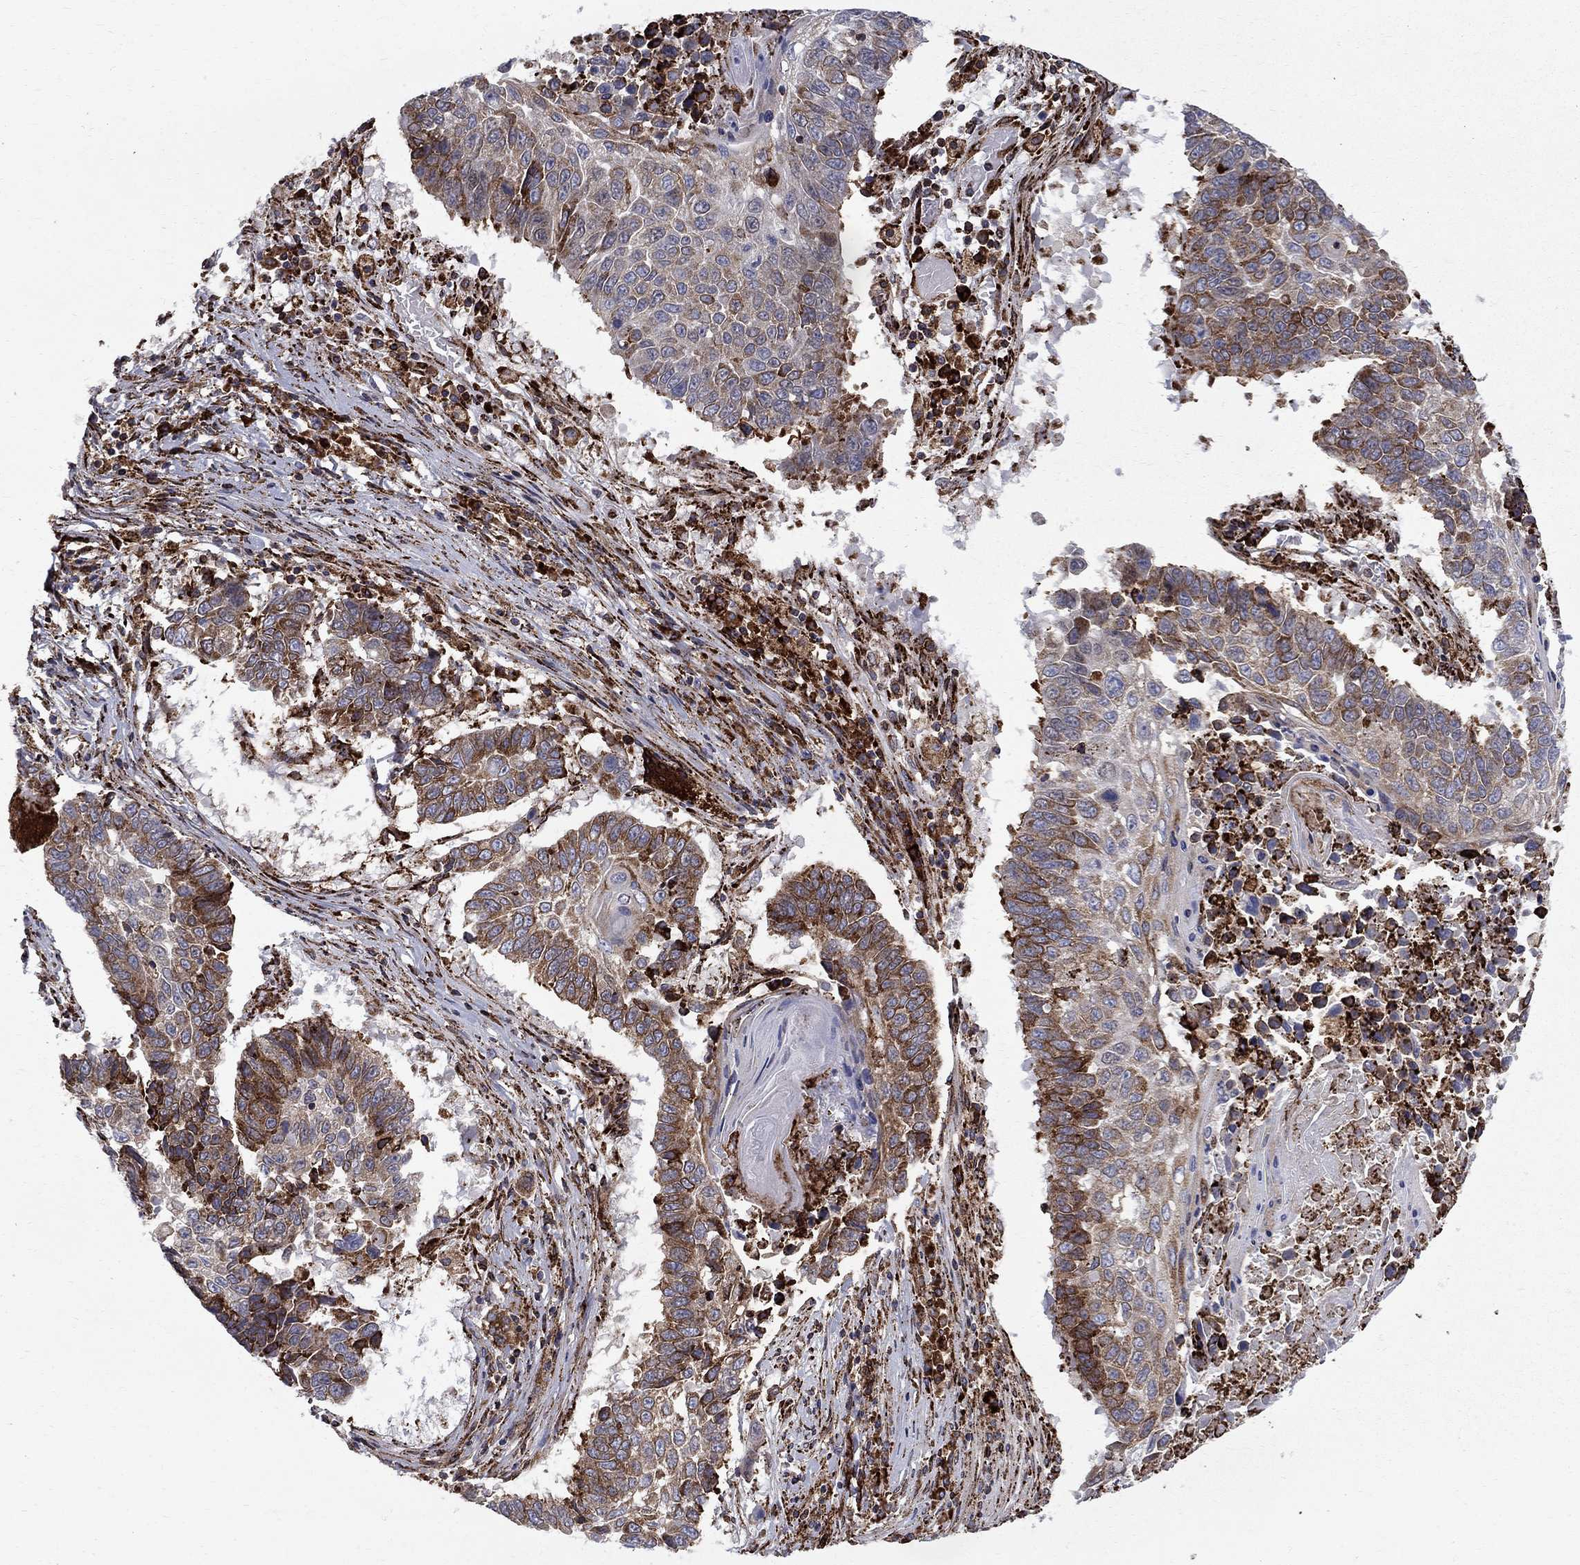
{"staining": {"intensity": "strong", "quantity": "25%-75%", "location": "cytoplasmic/membranous"}, "tissue": "lung cancer", "cell_type": "Tumor cells", "image_type": "cancer", "snomed": [{"axis": "morphology", "description": "Squamous cell carcinoma, NOS"}, {"axis": "topography", "description": "Lung"}], "caption": "Tumor cells show high levels of strong cytoplasmic/membranous positivity in about 25%-75% of cells in human lung cancer. (DAB (3,3'-diaminobenzidine) = brown stain, brightfield microscopy at high magnification).", "gene": "CAB39L", "patient": {"sex": "male", "age": 73}}